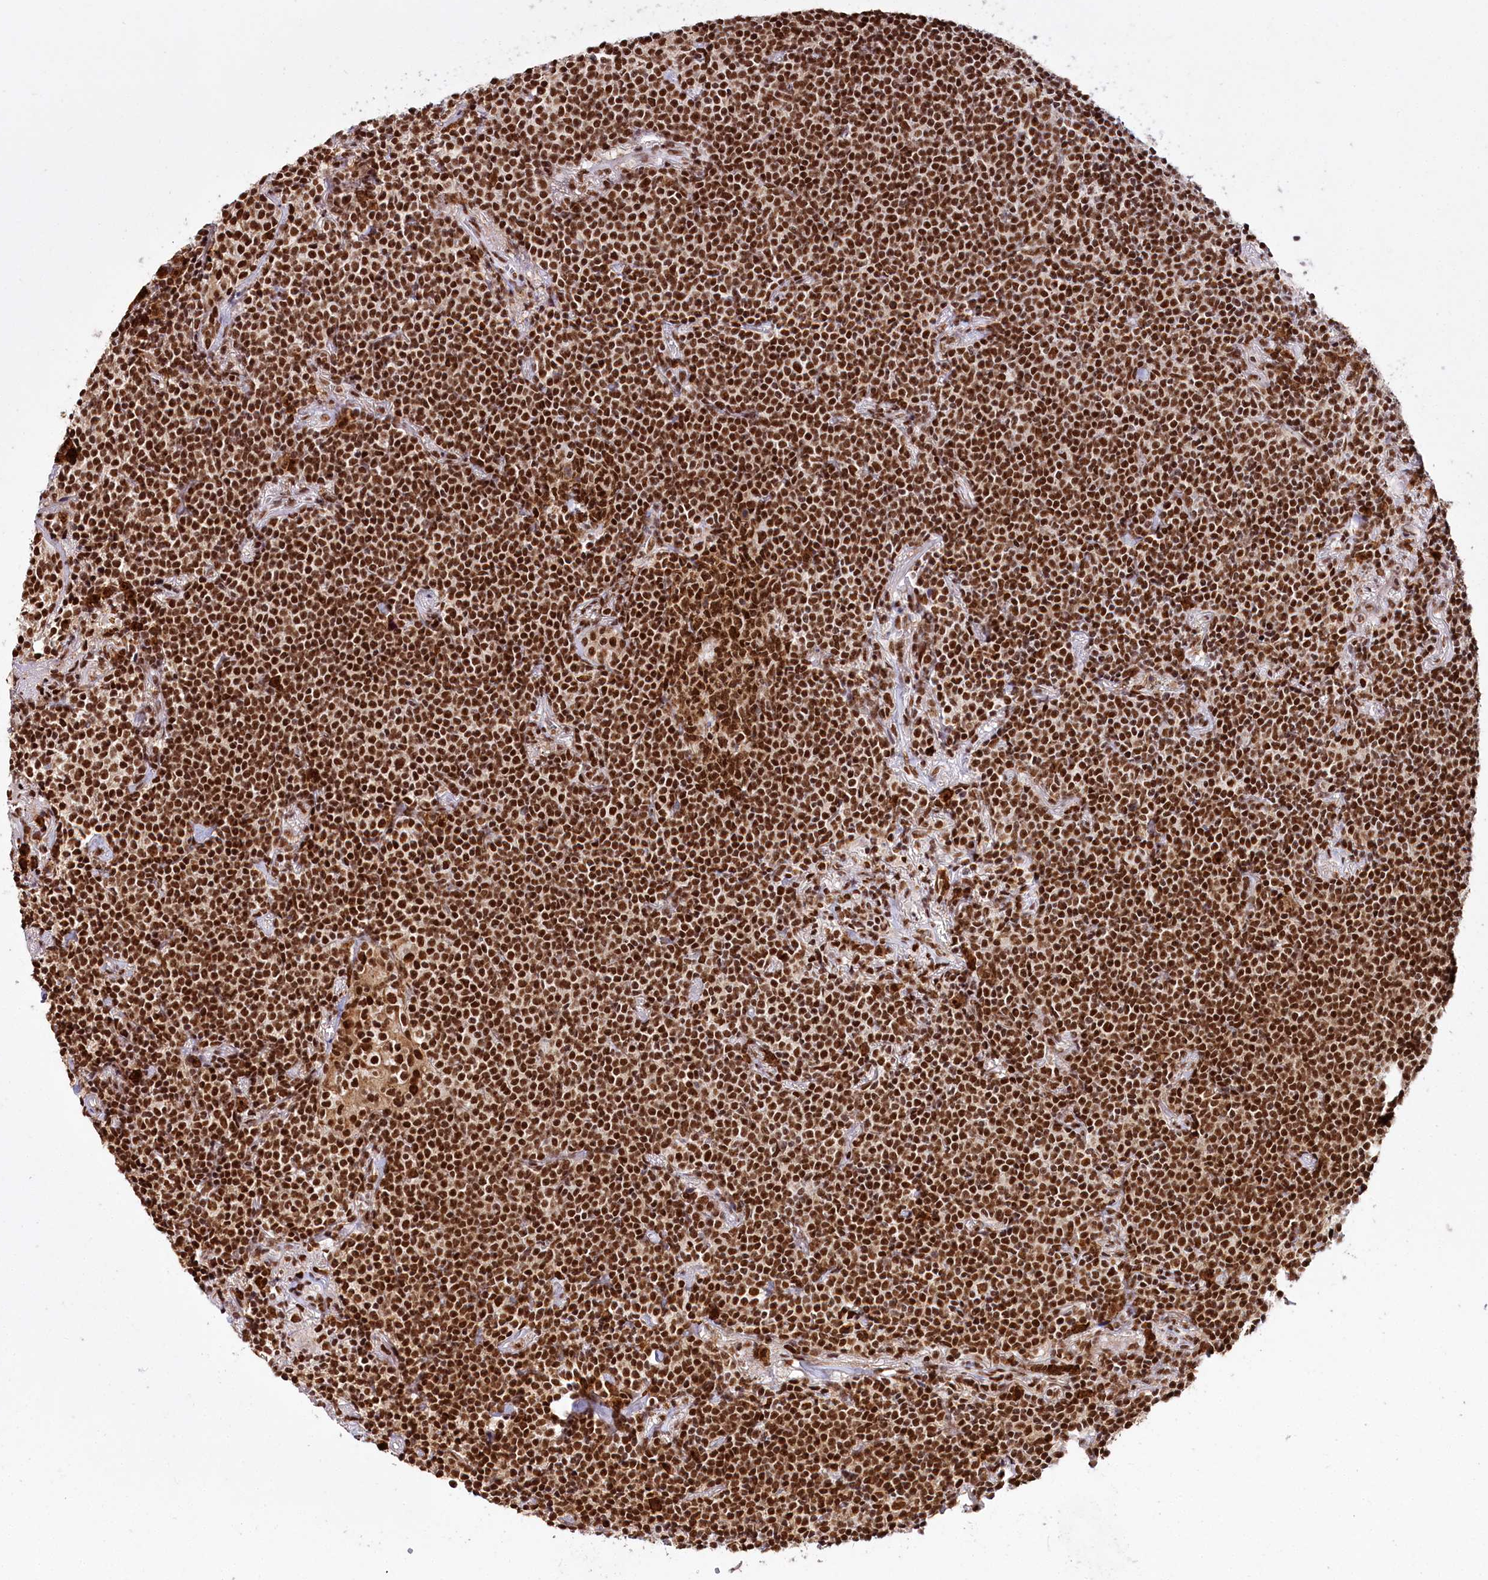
{"staining": {"intensity": "strong", "quantity": ">75%", "location": "nuclear"}, "tissue": "lymphoma", "cell_type": "Tumor cells", "image_type": "cancer", "snomed": [{"axis": "morphology", "description": "Malignant lymphoma, non-Hodgkin's type, Low grade"}, {"axis": "topography", "description": "Lung"}], "caption": "Immunohistochemical staining of malignant lymphoma, non-Hodgkin's type (low-grade) exhibits high levels of strong nuclear staining in about >75% of tumor cells.", "gene": "SMARCE1", "patient": {"sex": "female", "age": 71}}